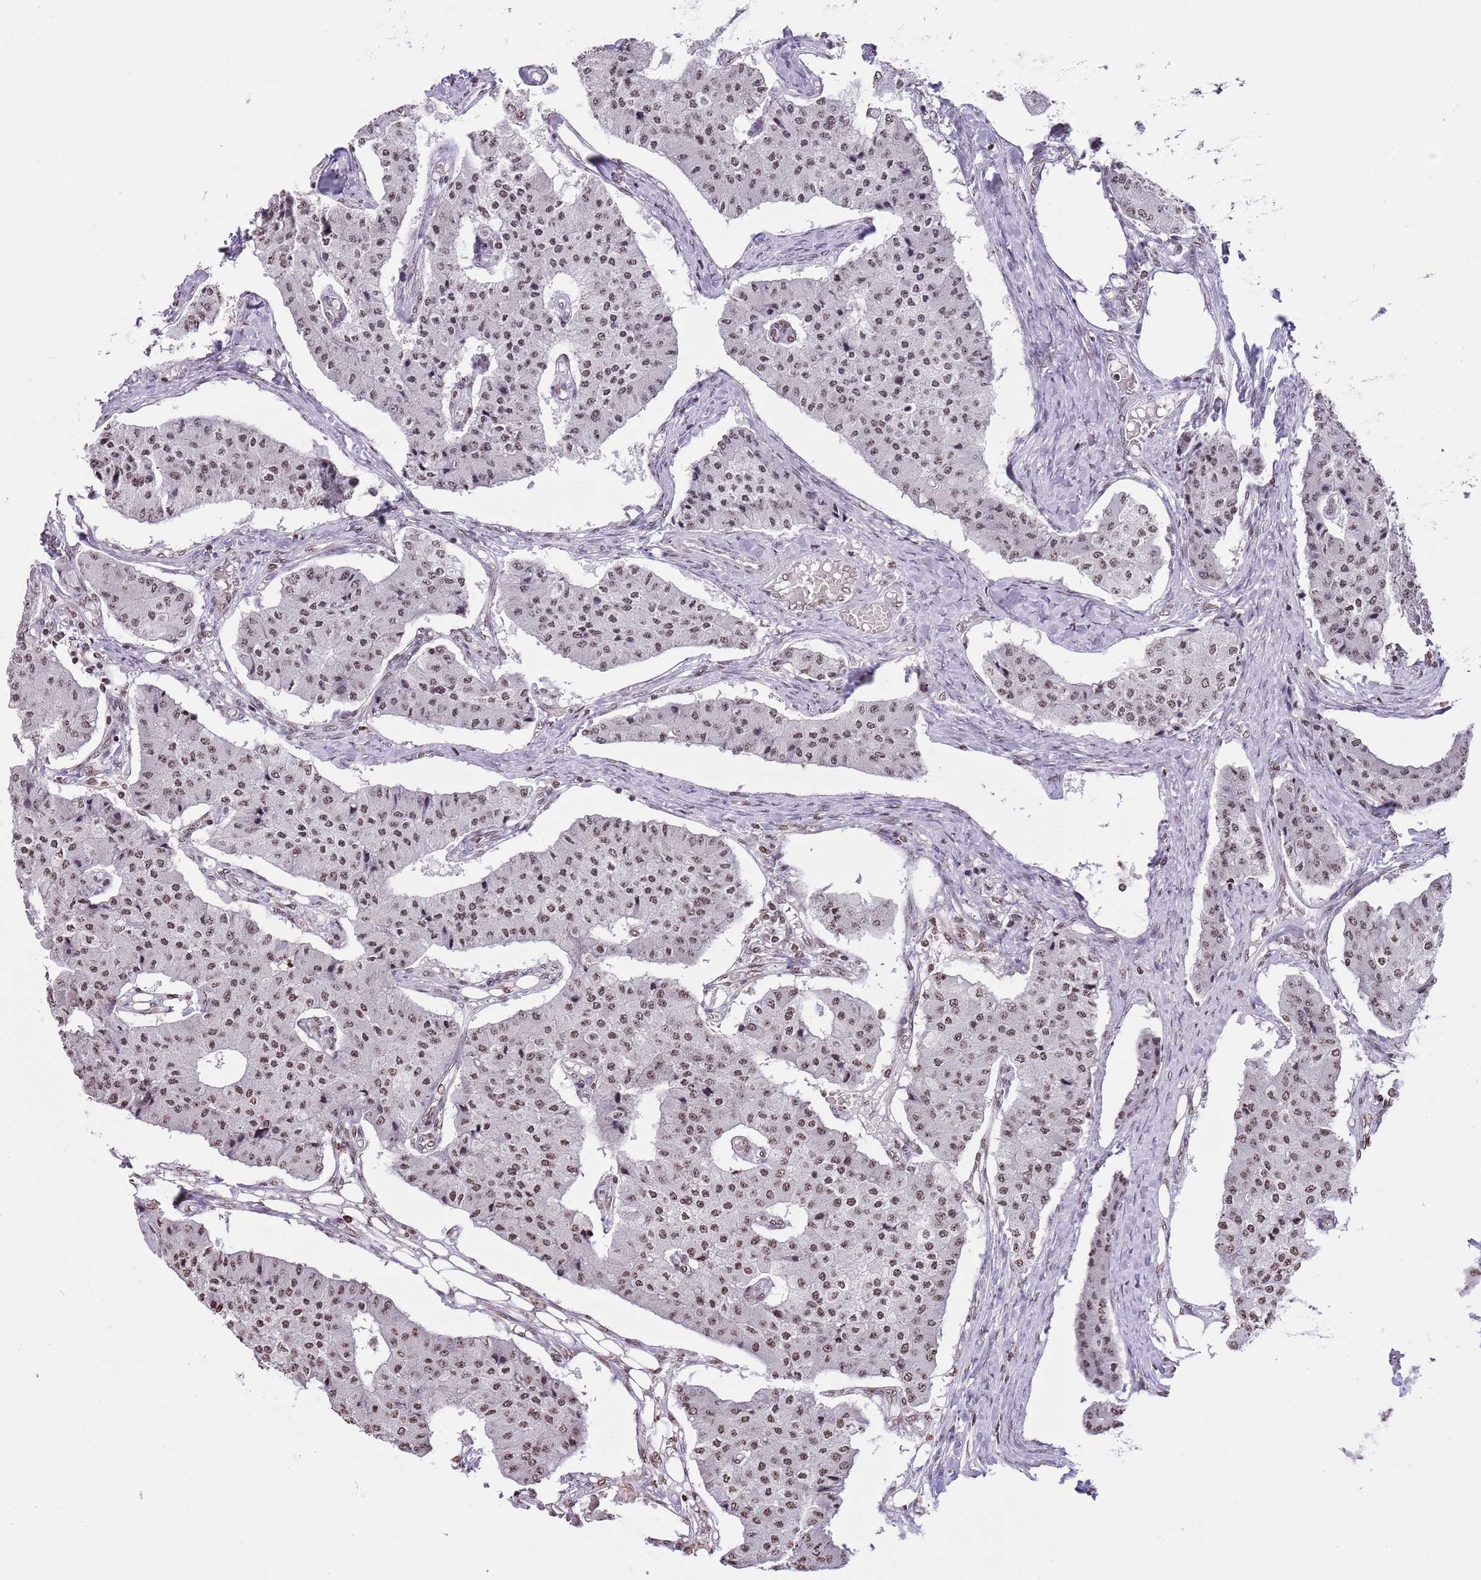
{"staining": {"intensity": "moderate", "quantity": ">75%", "location": "nuclear"}, "tissue": "carcinoid", "cell_type": "Tumor cells", "image_type": "cancer", "snomed": [{"axis": "morphology", "description": "Carcinoid, malignant, NOS"}, {"axis": "topography", "description": "Colon"}], "caption": "Tumor cells show medium levels of moderate nuclear staining in approximately >75% of cells in human carcinoid (malignant). (DAB (3,3'-diaminobenzidine) IHC with brightfield microscopy, high magnification).", "gene": "KPNA3", "patient": {"sex": "female", "age": 52}}